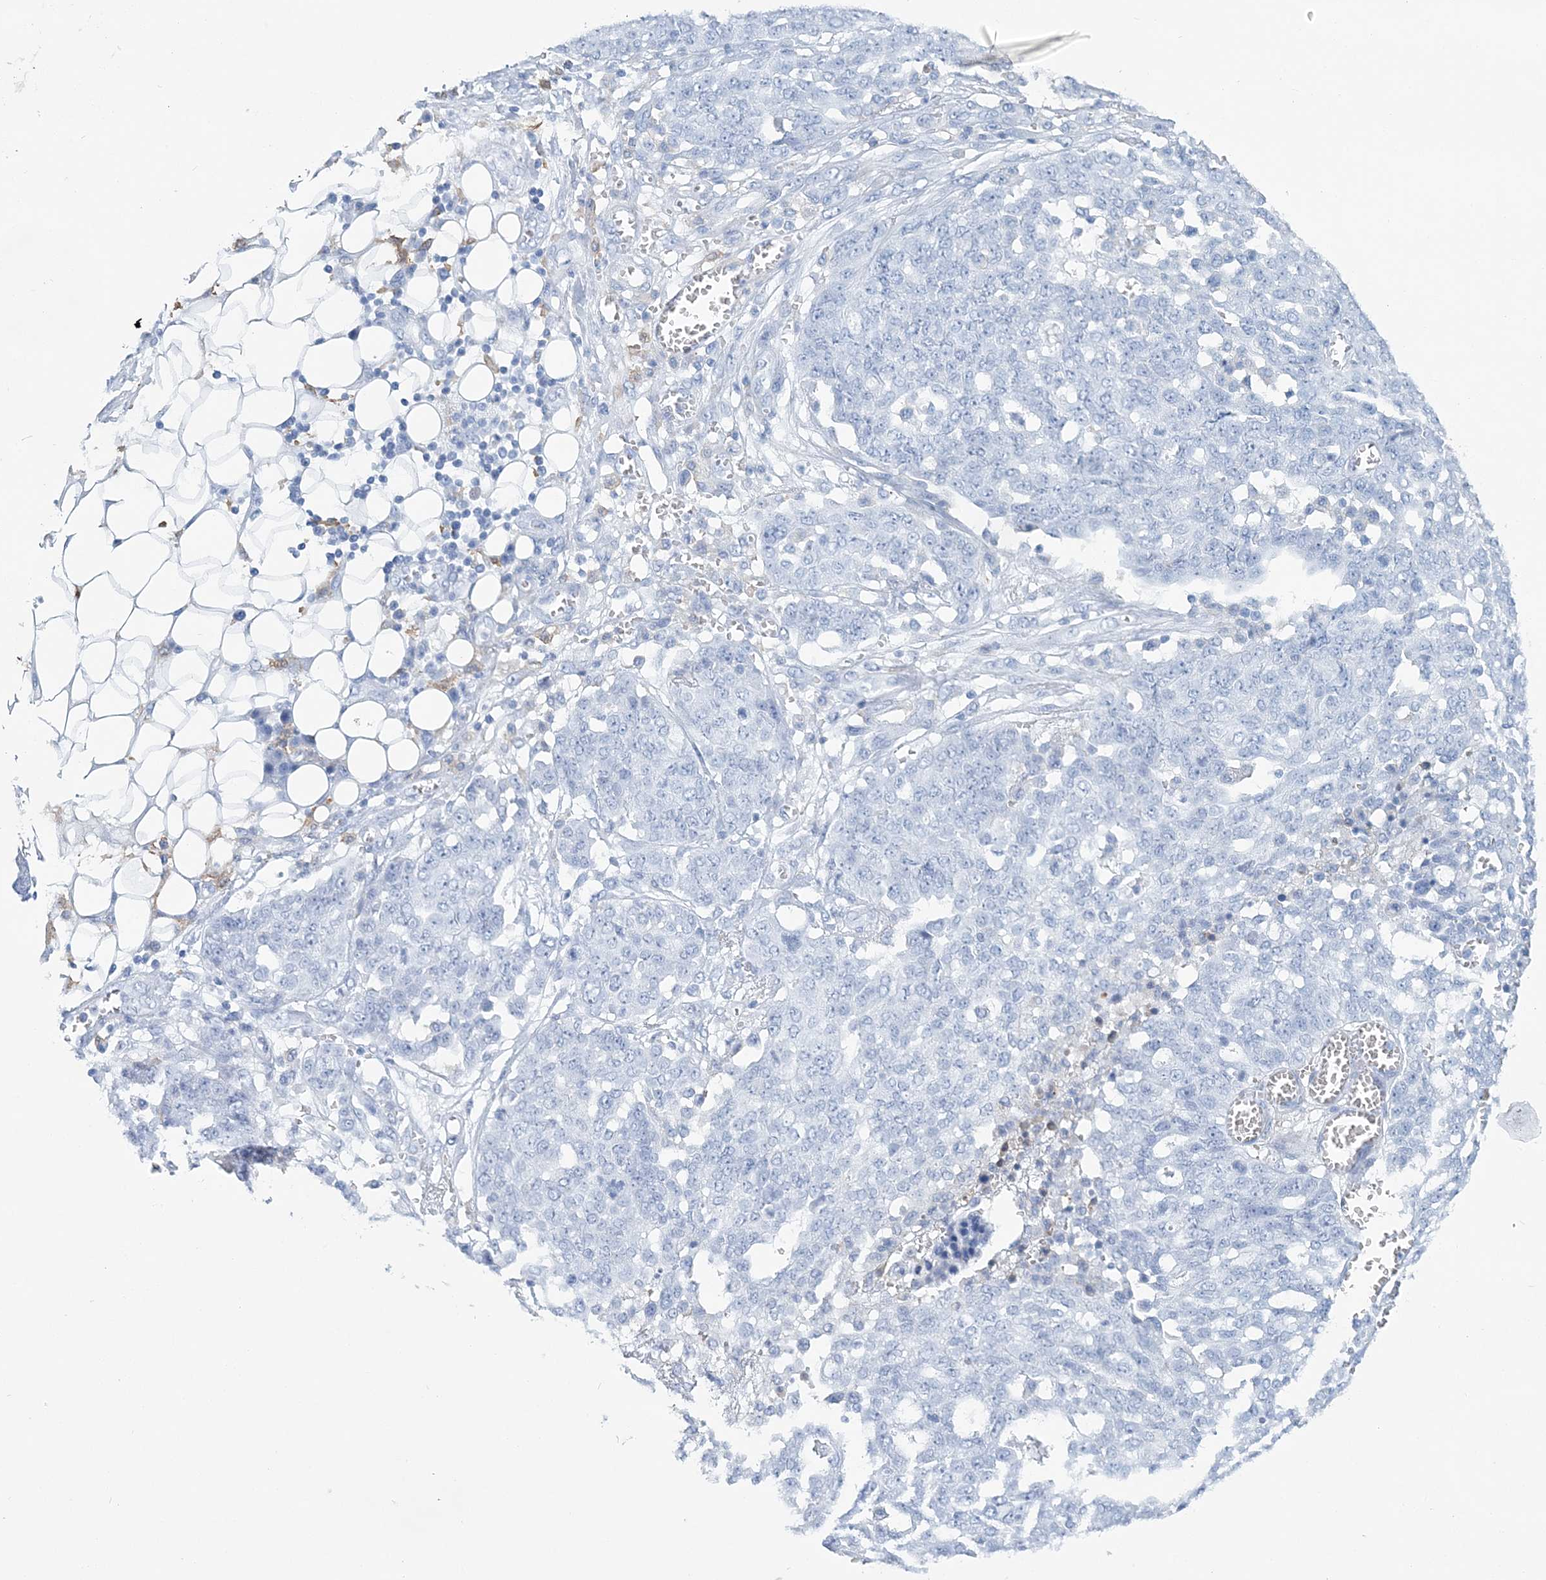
{"staining": {"intensity": "negative", "quantity": "none", "location": "none"}, "tissue": "ovarian cancer", "cell_type": "Tumor cells", "image_type": "cancer", "snomed": [{"axis": "morphology", "description": "Cystadenocarcinoma, serous, NOS"}, {"axis": "topography", "description": "Soft tissue"}, {"axis": "topography", "description": "Ovary"}], "caption": "IHC micrograph of ovarian cancer (serous cystadenocarcinoma) stained for a protein (brown), which demonstrates no positivity in tumor cells. Brightfield microscopy of IHC stained with DAB (3,3'-diaminobenzidine) (brown) and hematoxylin (blue), captured at high magnification.", "gene": "NKX6-1", "patient": {"sex": "female", "age": 57}}